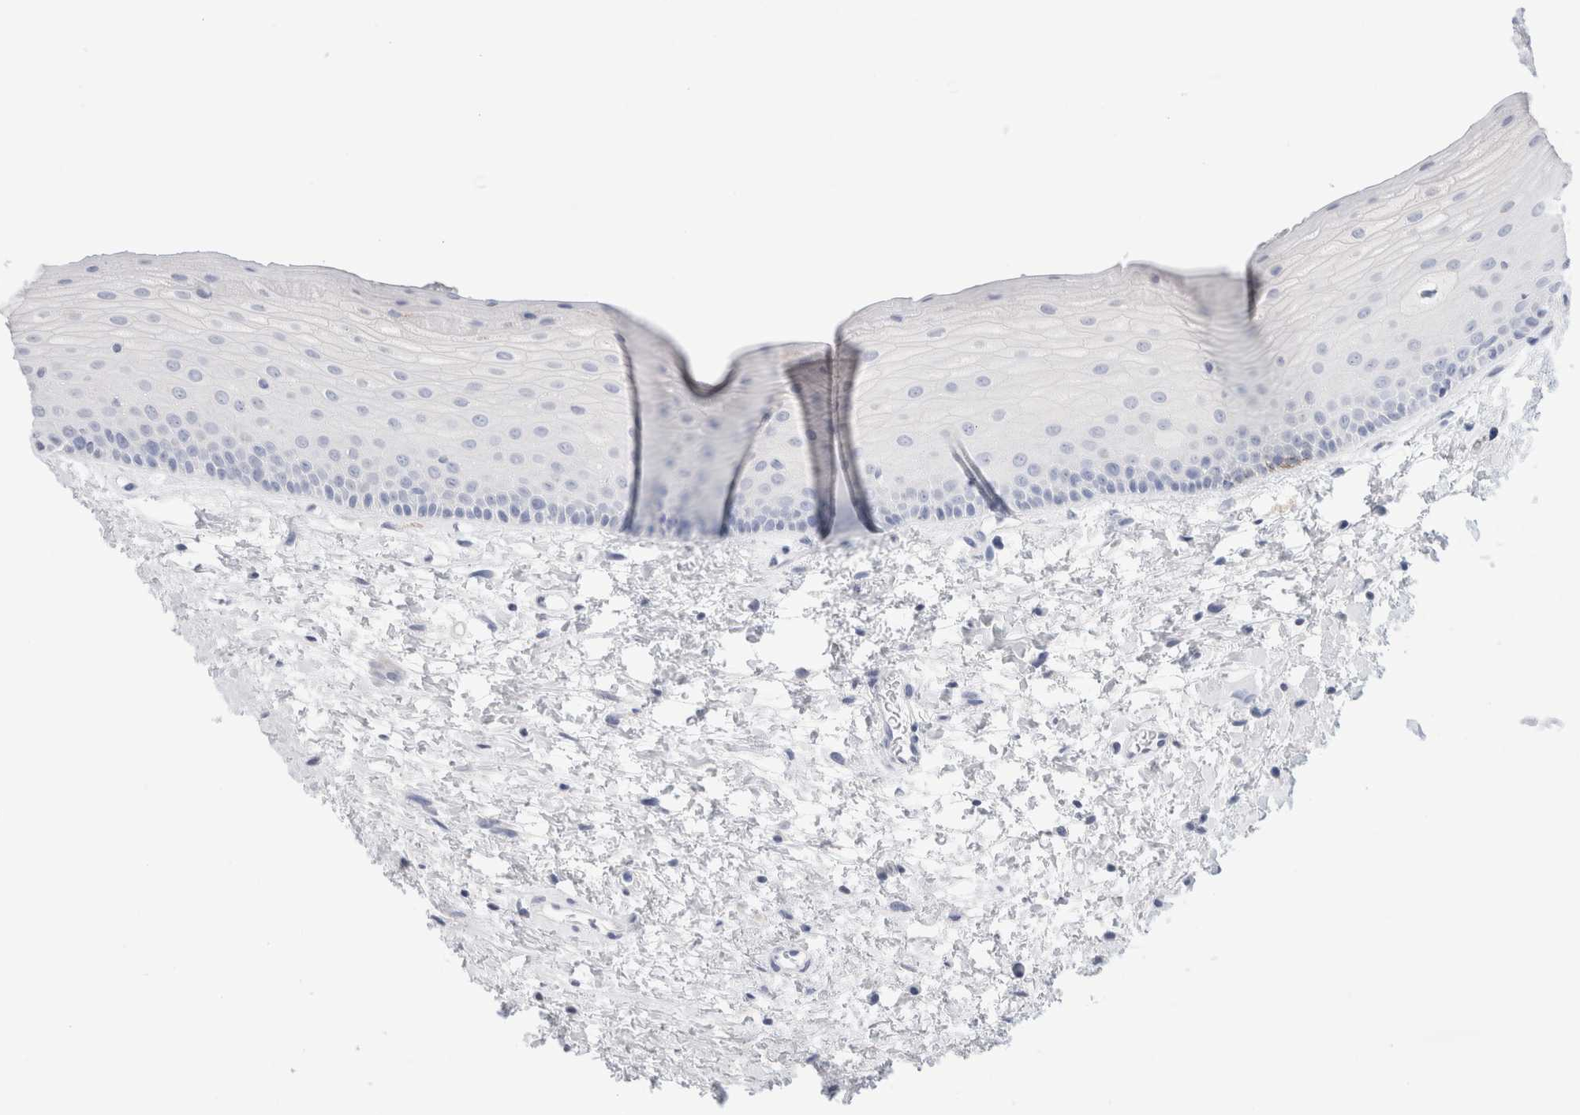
{"staining": {"intensity": "negative", "quantity": "none", "location": "none"}, "tissue": "oral mucosa", "cell_type": "Squamous epithelial cells", "image_type": "normal", "snomed": [{"axis": "morphology", "description": "Normal tissue, NOS"}, {"axis": "topography", "description": "Oral tissue"}], "caption": "Squamous epithelial cells are negative for brown protein staining in benign oral mucosa. (DAB immunohistochemistry (IHC) visualized using brightfield microscopy, high magnification).", "gene": "ECHDC2", "patient": {"sex": "female", "age": 76}}